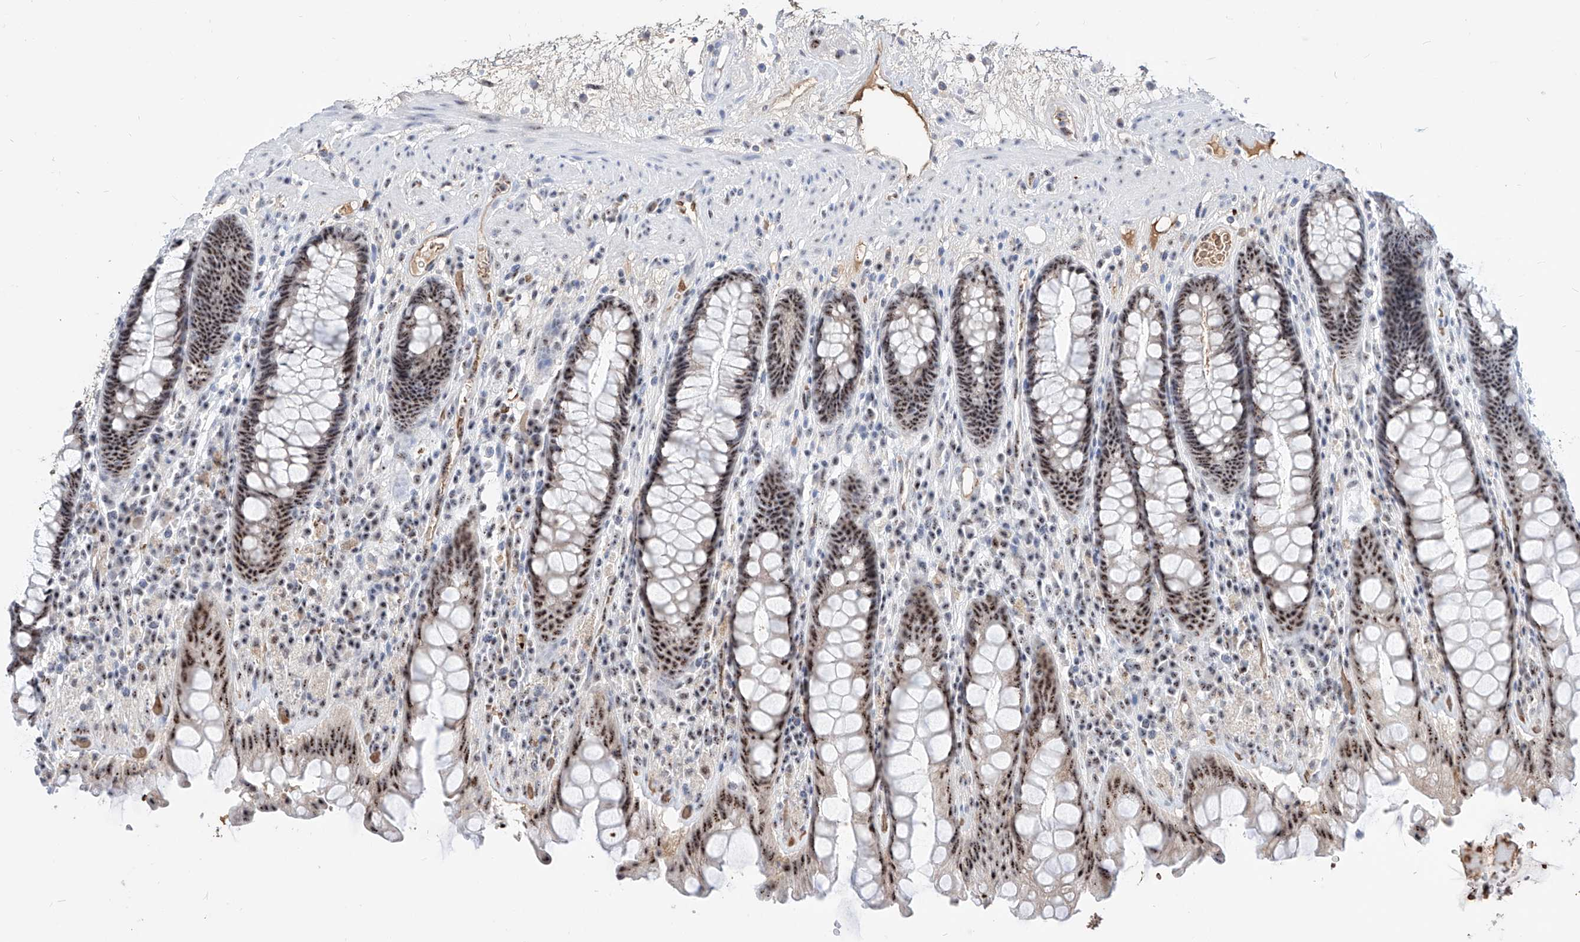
{"staining": {"intensity": "strong", "quantity": ">75%", "location": "nuclear"}, "tissue": "rectum", "cell_type": "Glandular cells", "image_type": "normal", "snomed": [{"axis": "morphology", "description": "Normal tissue, NOS"}, {"axis": "topography", "description": "Rectum"}], "caption": "Protein analysis of benign rectum demonstrates strong nuclear staining in about >75% of glandular cells.", "gene": "ZFP42", "patient": {"sex": "male", "age": 64}}